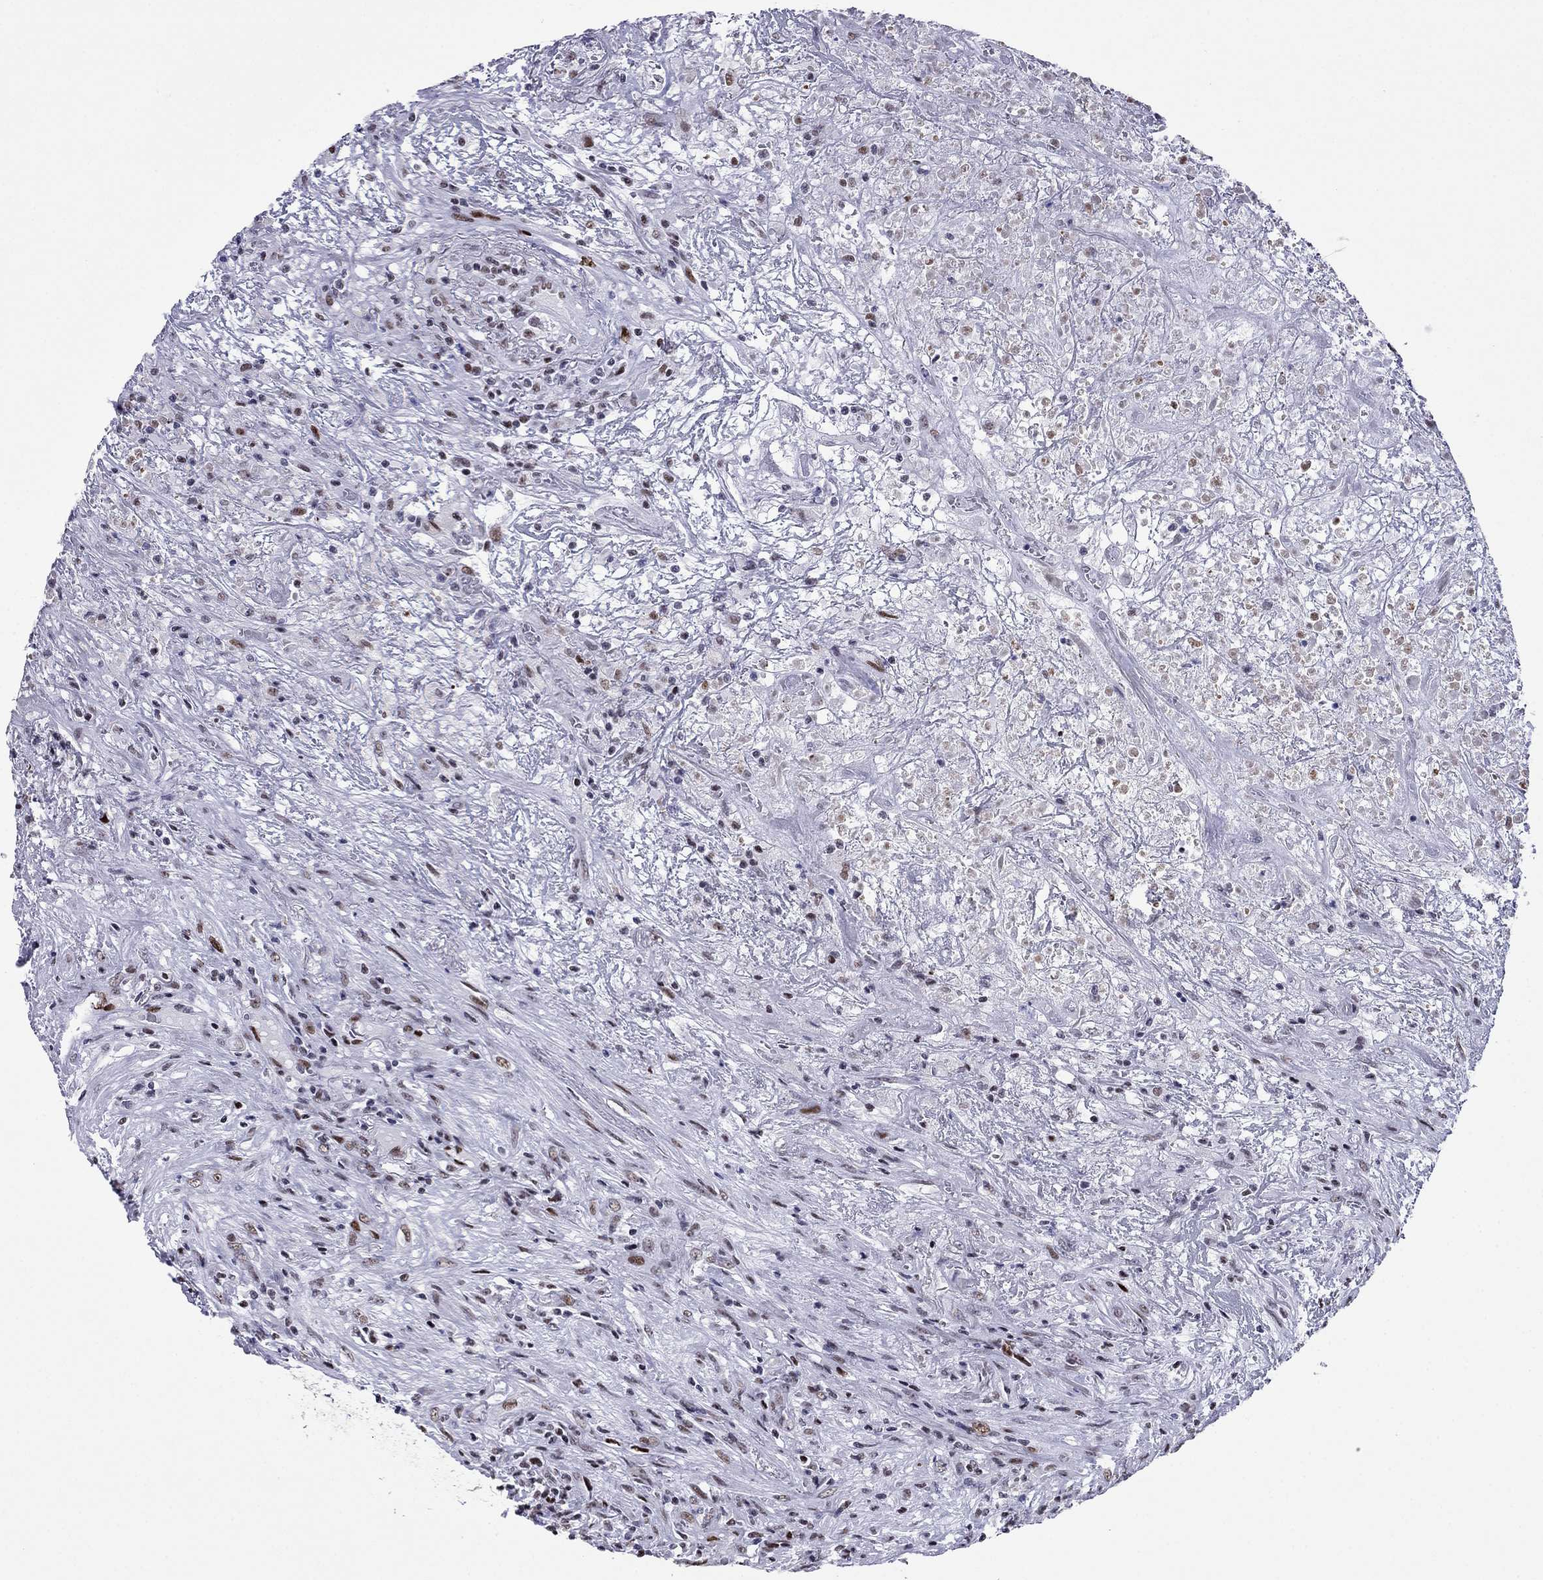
{"staining": {"intensity": "strong", "quantity": "<25%", "location": "nuclear"}, "tissue": "lymphoma", "cell_type": "Tumor cells", "image_type": "cancer", "snomed": [{"axis": "morphology", "description": "Malignant lymphoma, non-Hodgkin's type, High grade"}, {"axis": "topography", "description": "Lung"}], "caption": "Malignant lymphoma, non-Hodgkin's type (high-grade) was stained to show a protein in brown. There is medium levels of strong nuclear expression in approximately <25% of tumor cells.", "gene": "PPM1G", "patient": {"sex": "male", "age": 79}}